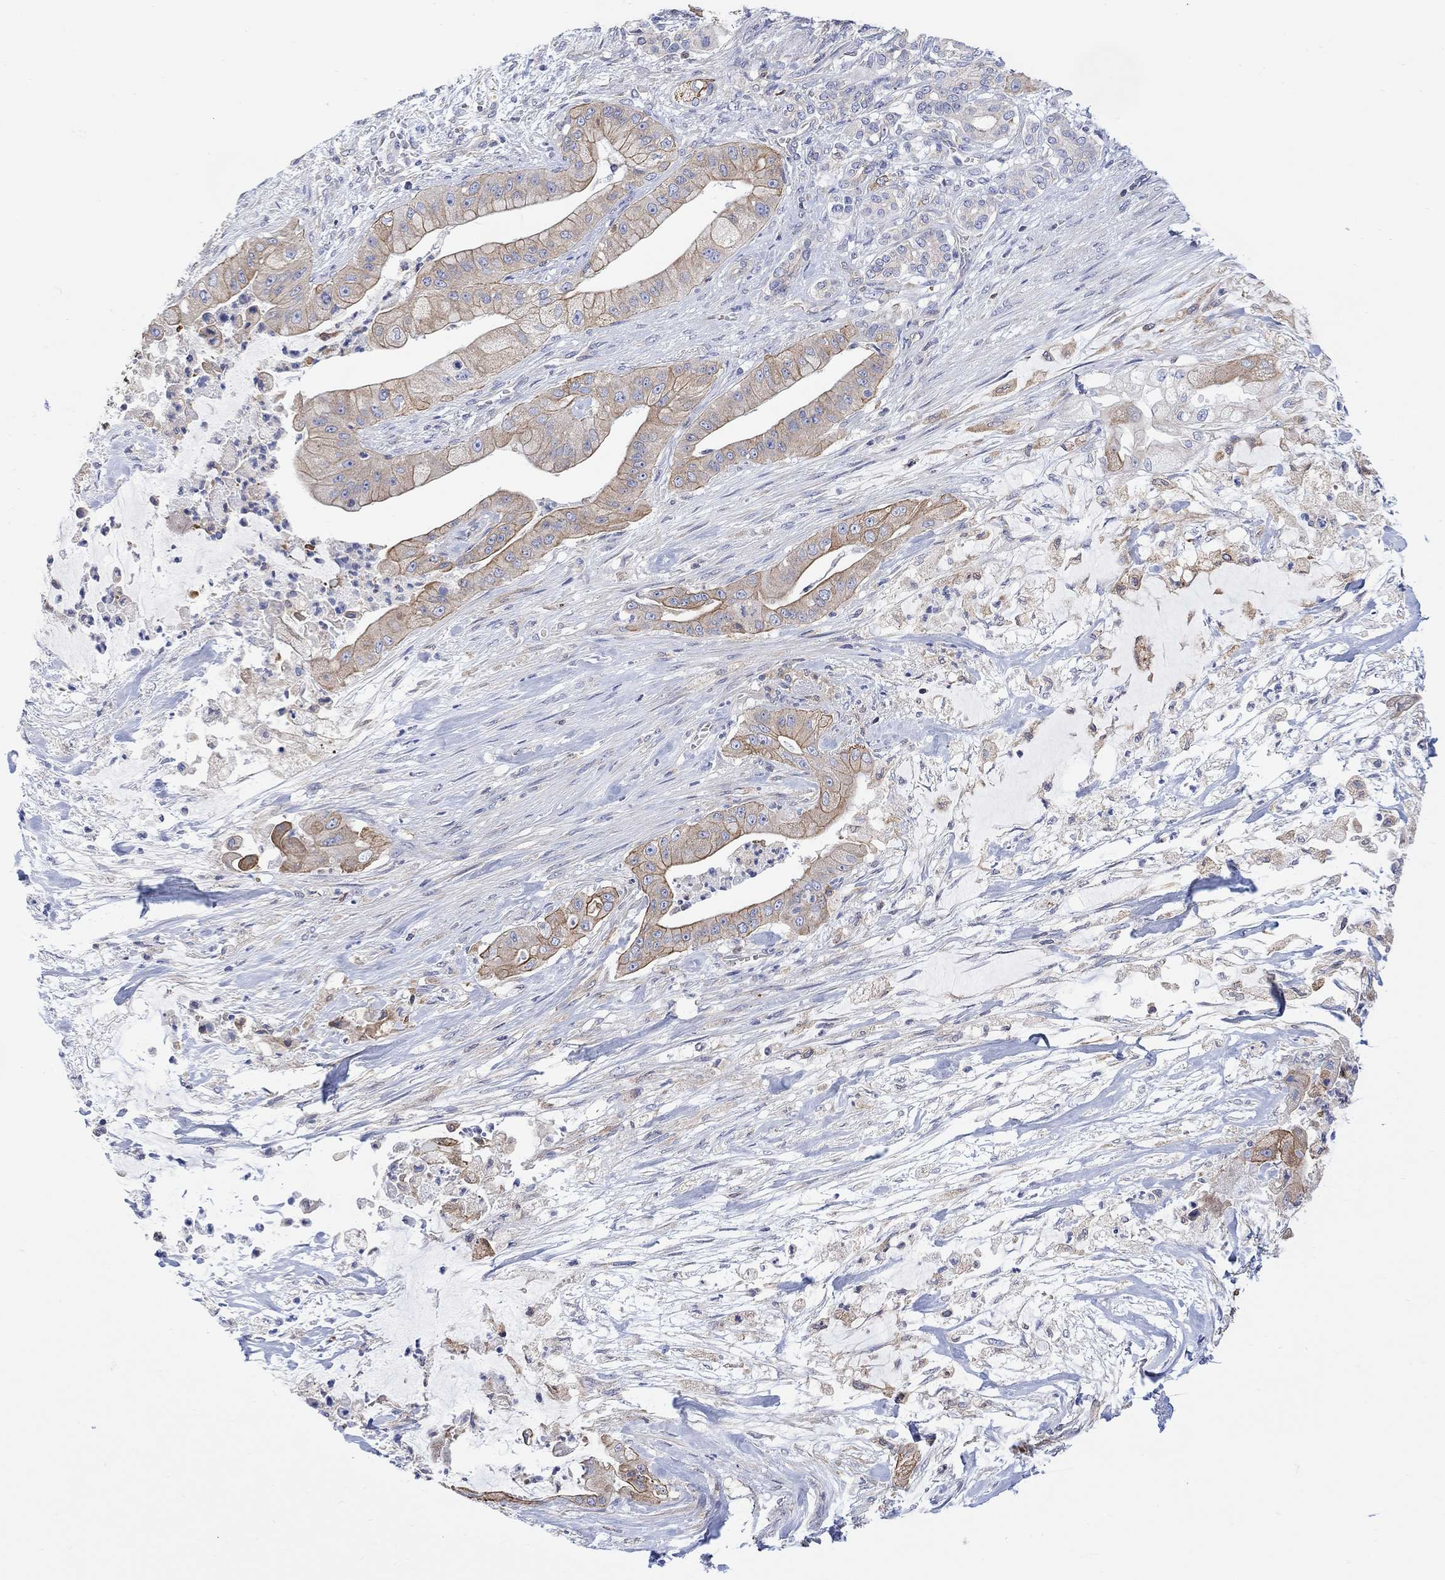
{"staining": {"intensity": "moderate", "quantity": "<25%", "location": "cytoplasmic/membranous"}, "tissue": "pancreatic cancer", "cell_type": "Tumor cells", "image_type": "cancer", "snomed": [{"axis": "morphology", "description": "Normal tissue, NOS"}, {"axis": "morphology", "description": "Inflammation, NOS"}, {"axis": "morphology", "description": "Adenocarcinoma, NOS"}, {"axis": "topography", "description": "Pancreas"}], "caption": "This is an image of immunohistochemistry (IHC) staining of adenocarcinoma (pancreatic), which shows moderate positivity in the cytoplasmic/membranous of tumor cells.", "gene": "GBP5", "patient": {"sex": "male", "age": 57}}